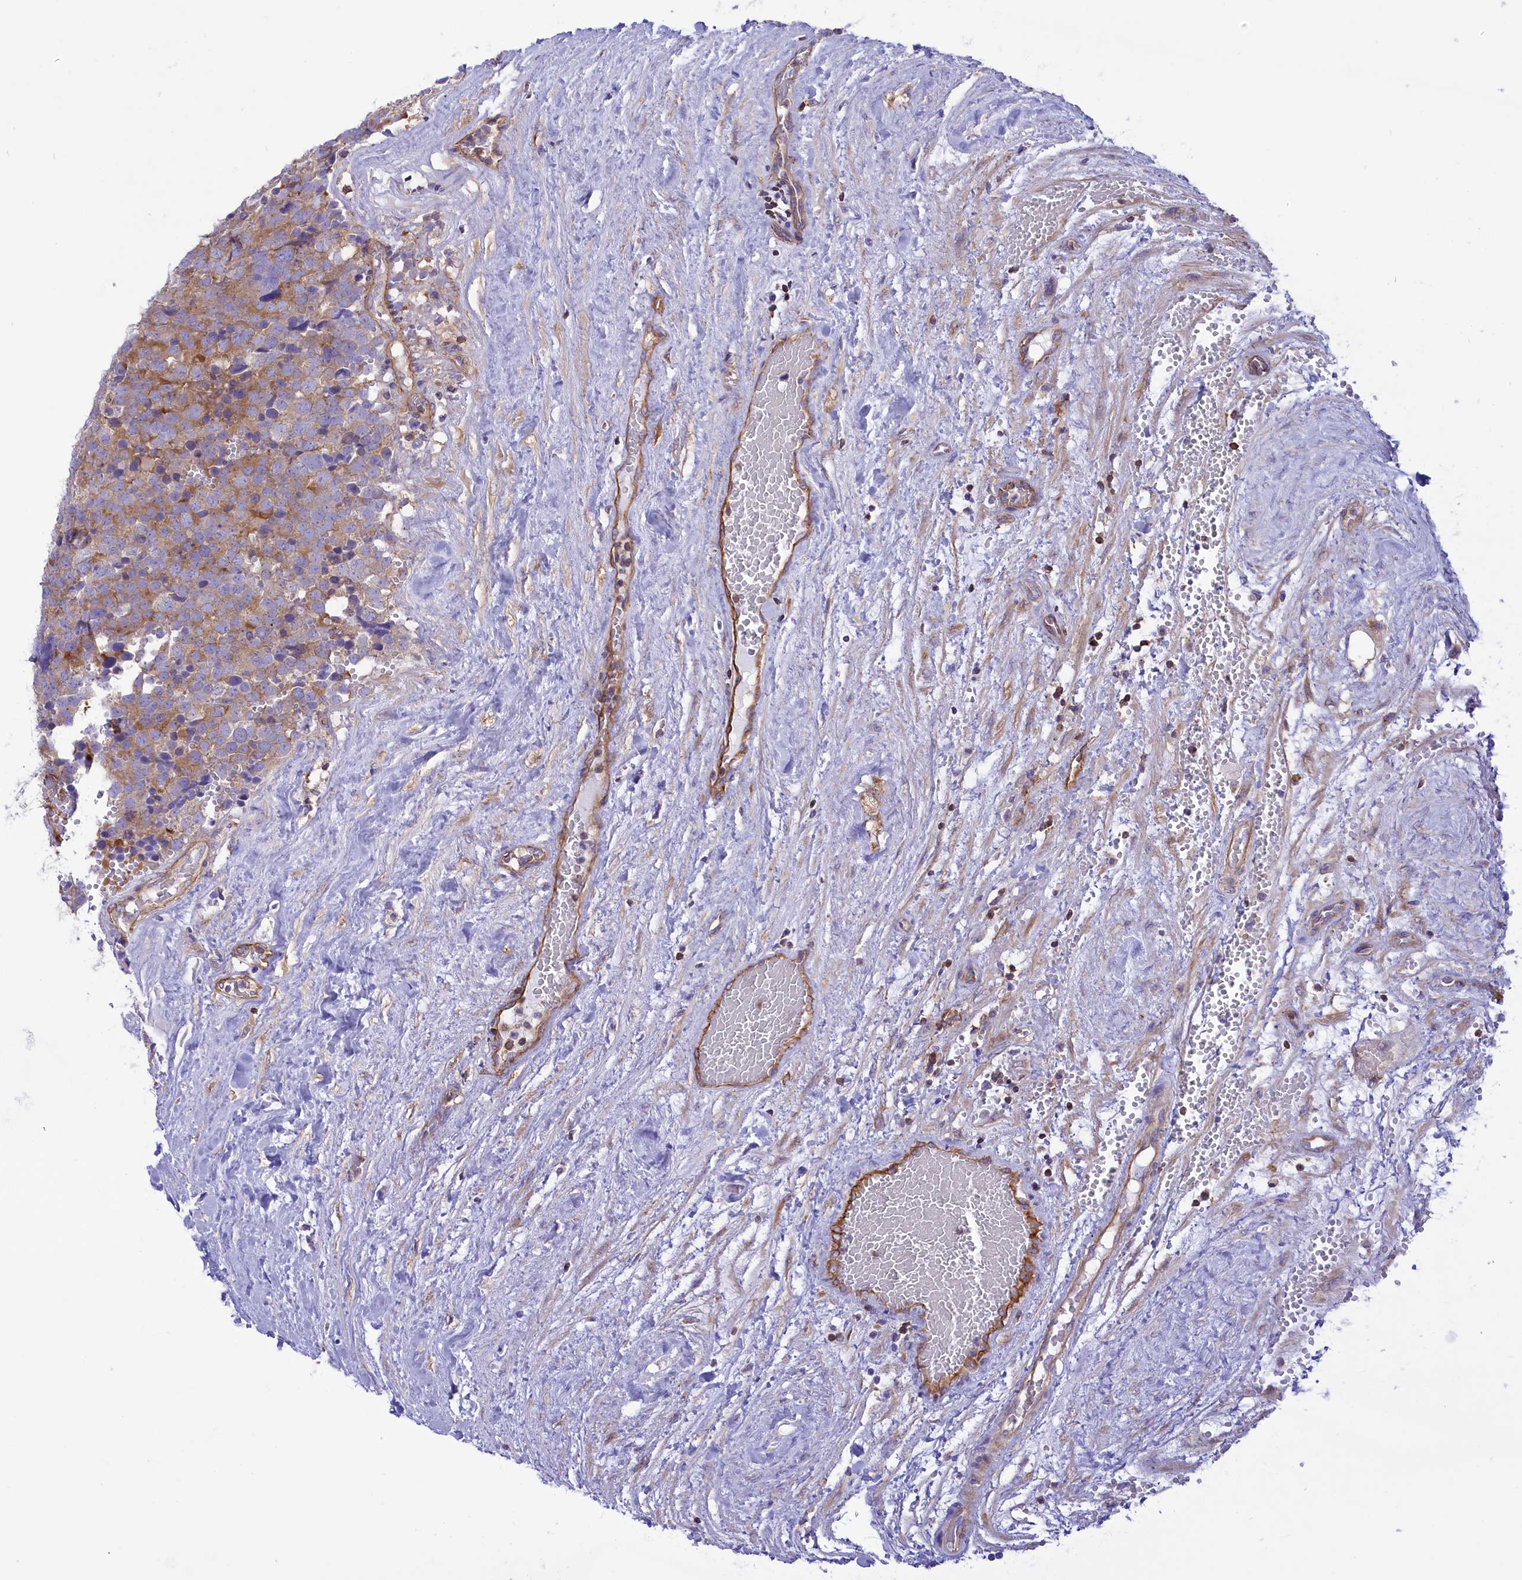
{"staining": {"intensity": "moderate", "quantity": ">75%", "location": "cytoplasmic/membranous"}, "tissue": "testis cancer", "cell_type": "Tumor cells", "image_type": "cancer", "snomed": [{"axis": "morphology", "description": "Seminoma, NOS"}, {"axis": "topography", "description": "Testis"}], "caption": "Tumor cells show medium levels of moderate cytoplasmic/membranous expression in about >75% of cells in human testis cancer (seminoma).", "gene": "SEPTIN9", "patient": {"sex": "male", "age": 71}}